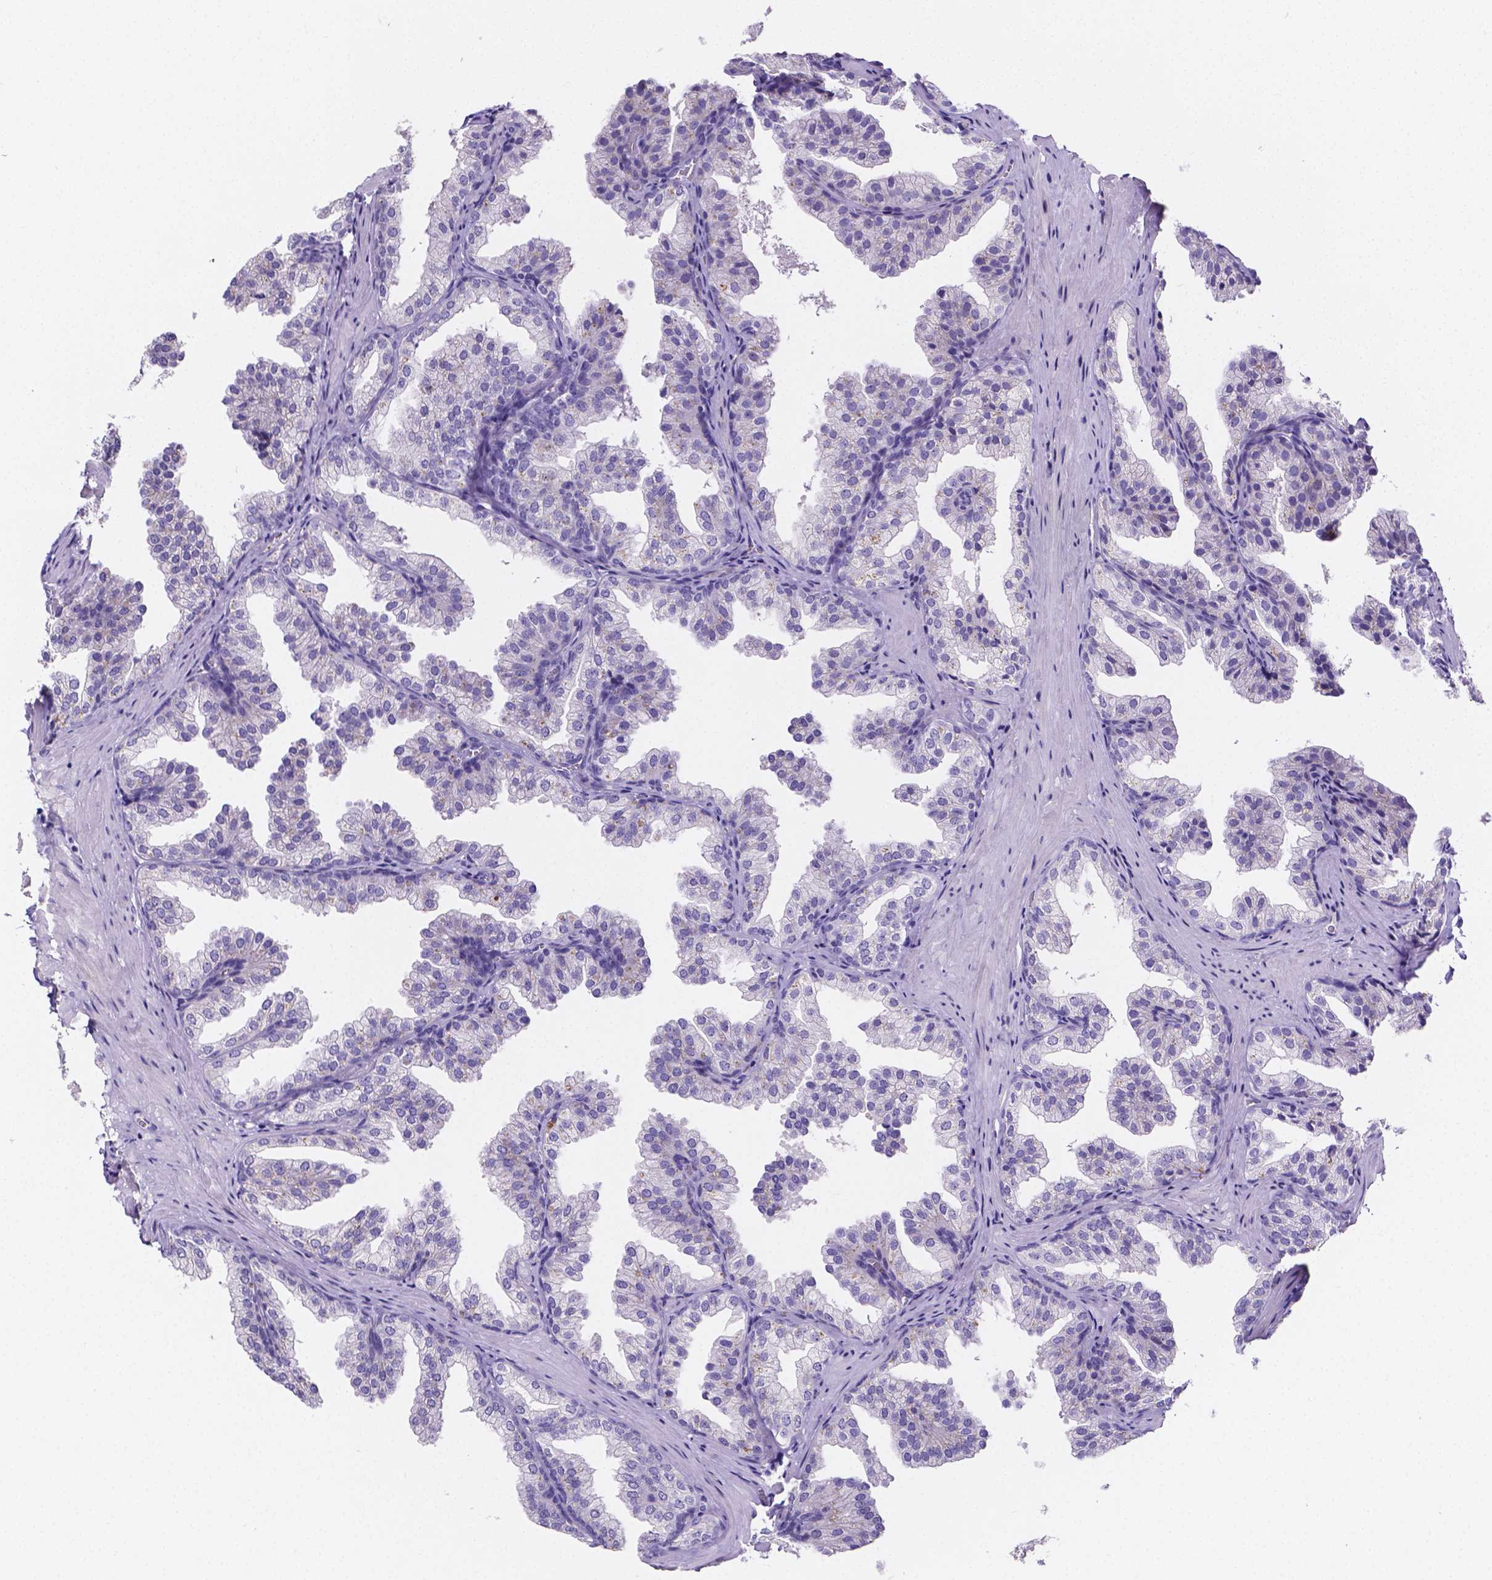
{"staining": {"intensity": "moderate", "quantity": "<25%", "location": "cytoplasmic/membranous"}, "tissue": "prostate", "cell_type": "Glandular cells", "image_type": "normal", "snomed": [{"axis": "morphology", "description": "Normal tissue, NOS"}, {"axis": "topography", "description": "Prostate"}], "caption": "DAB immunohistochemical staining of unremarkable prostate exhibits moderate cytoplasmic/membranous protein positivity in approximately <25% of glandular cells.", "gene": "NRGN", "patient": {"sex": "male", "age": 37}}